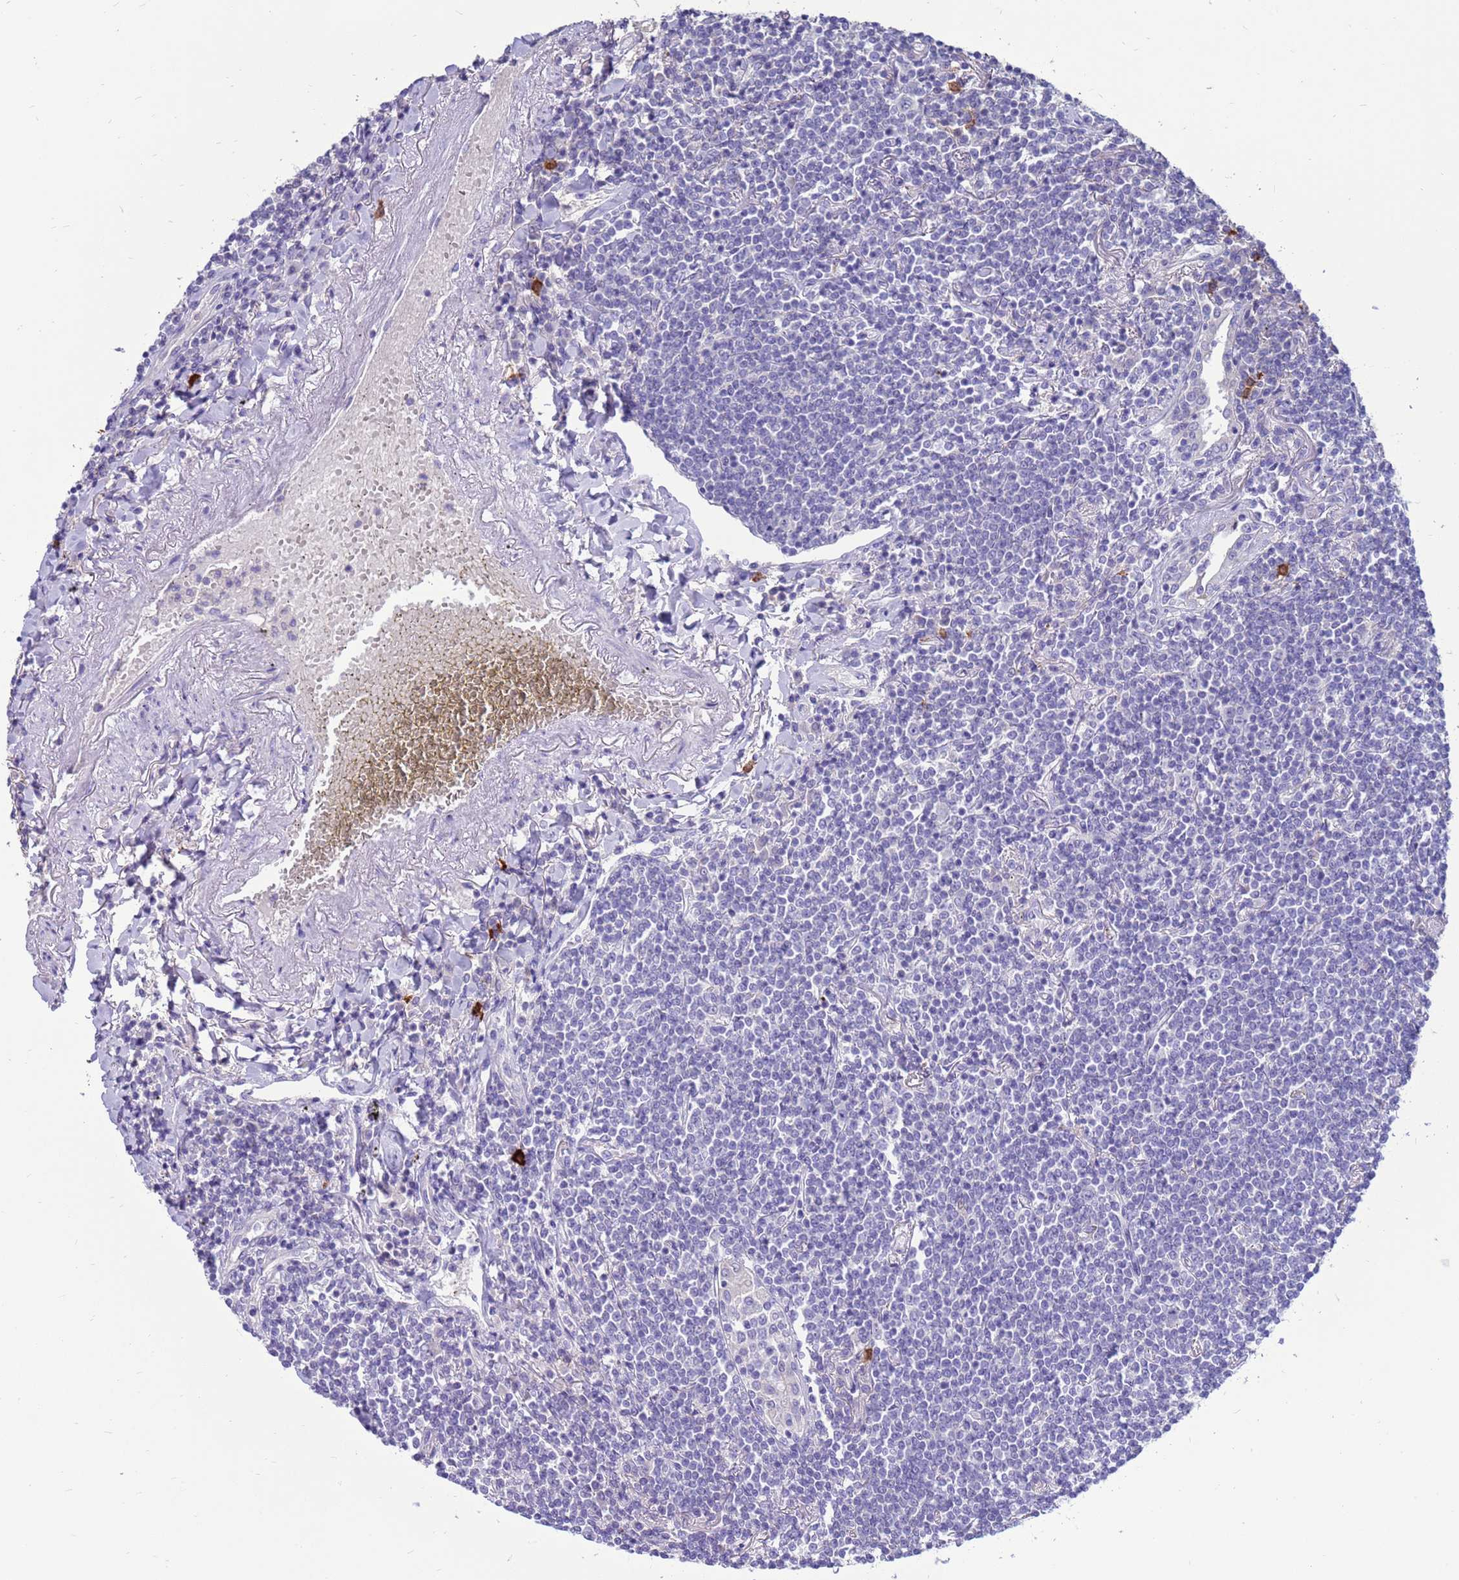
{"staining": {"intensity": "negative", "quantity": "none", "location": "none"}, "tissue": "lymphoma", "cell_type": "Tumor cells", "image_type": "cancer", "snomed": [{"axis": "morphology", "description": "Malignant lymphoma, non-Hodgkin's type, Low grade"}, {"axis": "topography", "description": "Lung"}], "caption": "Protein analysis of malignant lymphoma, non-Hodgkin's type (low-grade) demonstrates no significant positivity in tumor cells. Nuclei are stained in blue.", "gene": "PDE10A", "patient": {"sex": "female", "age": 71}}